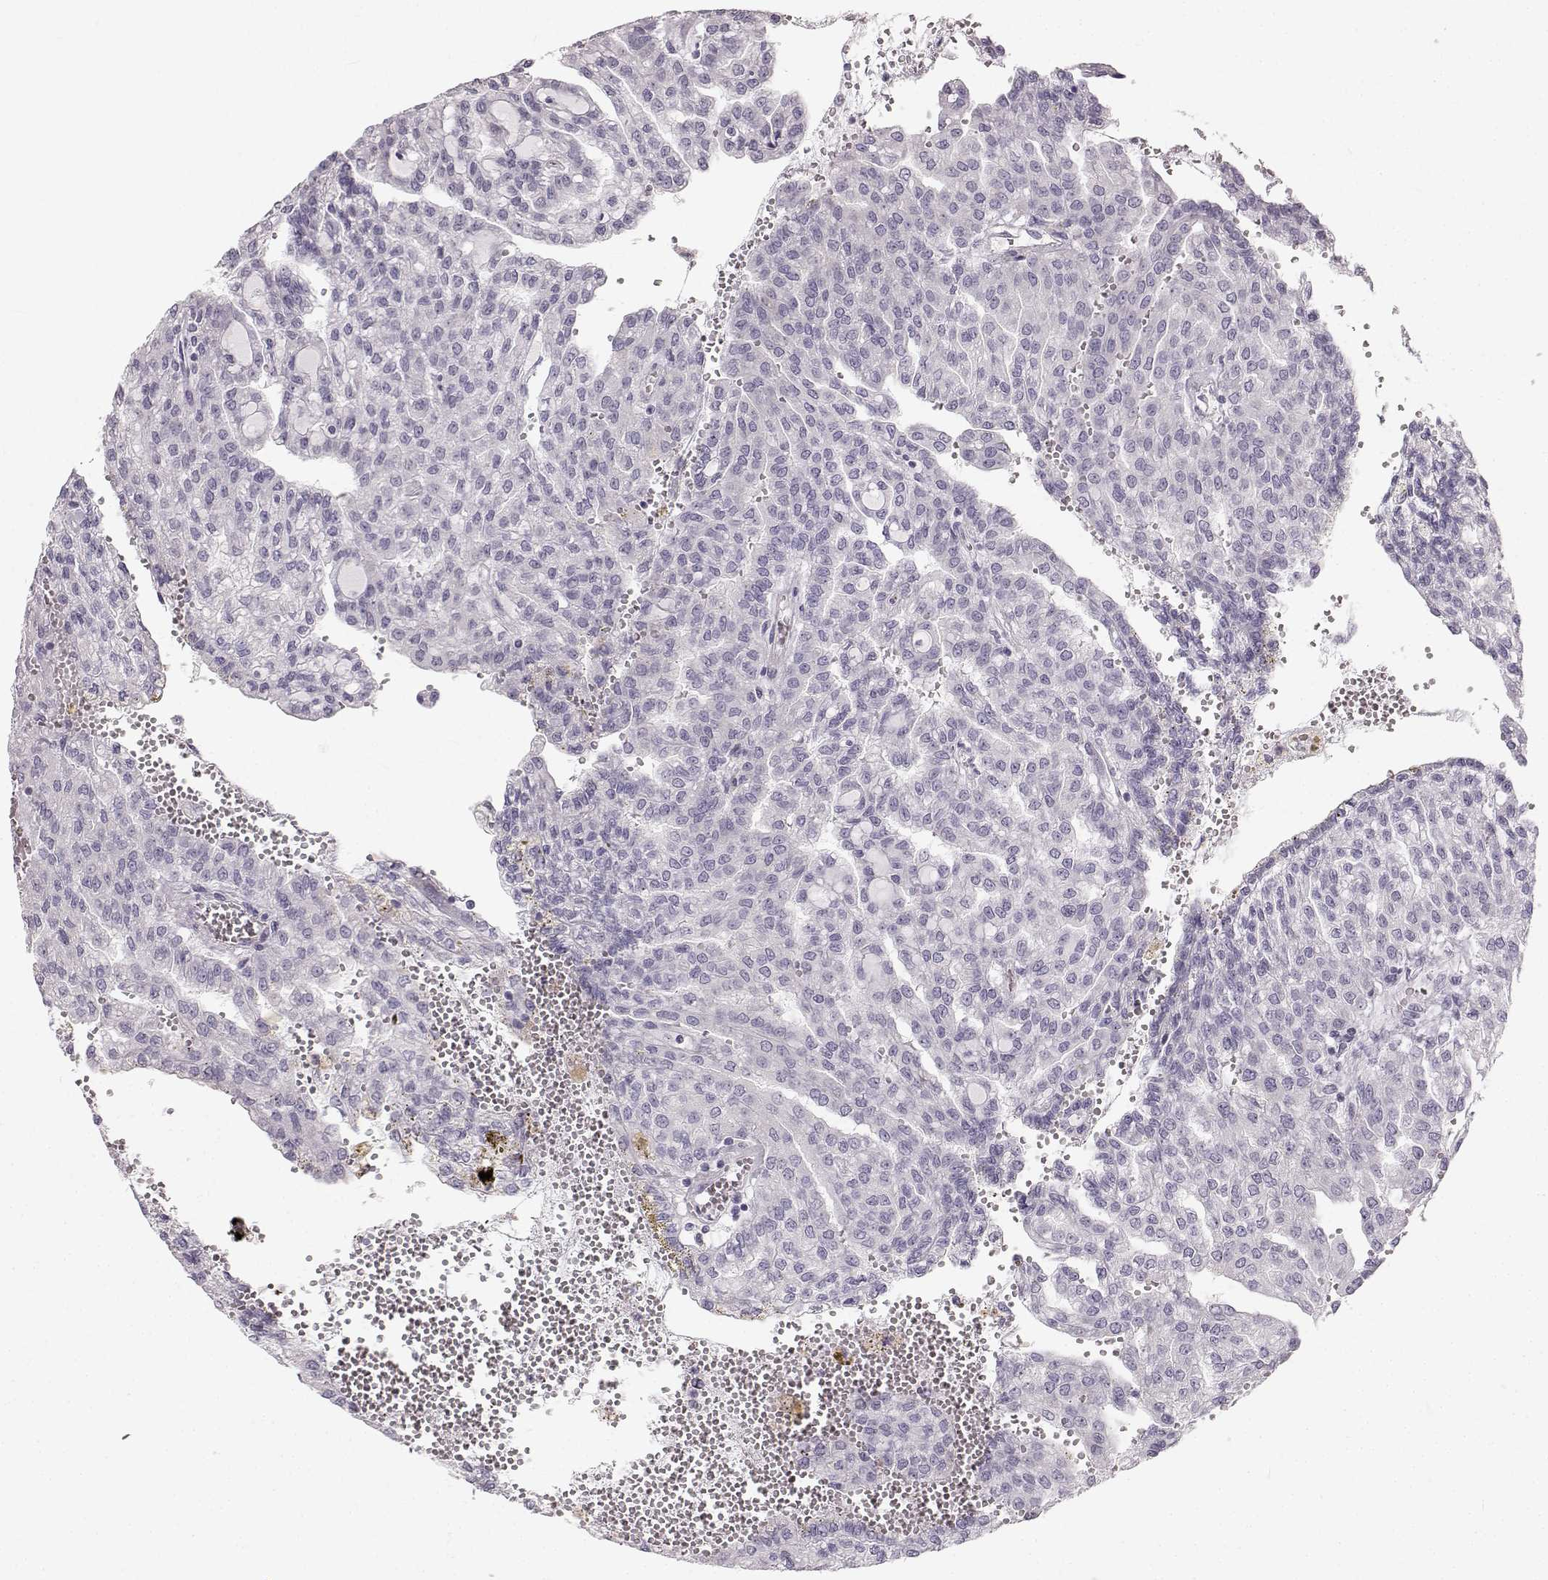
{"staining": {"intensity": "negative", "quantity": "none", "location": "none"}, "tissue": "renal cancer", "cell_type": "Tumor cells", "image_type": "cancer", "snomed": [{"axis": "morphology", "description": "Adenocarcinoma, NOS"}, {"axis": "topography", "description": "Kidney"}], "caption": "High magnification brightfield microscopy of renal adenocarcinoma stained with DAB (3,3'-diaminobenzidine) (brown) and counterstained with hematoxylin (blue): tumor cells show no significant staining.", "gene": "OIP5", "patient": {"sex": "male", "age": 63}}